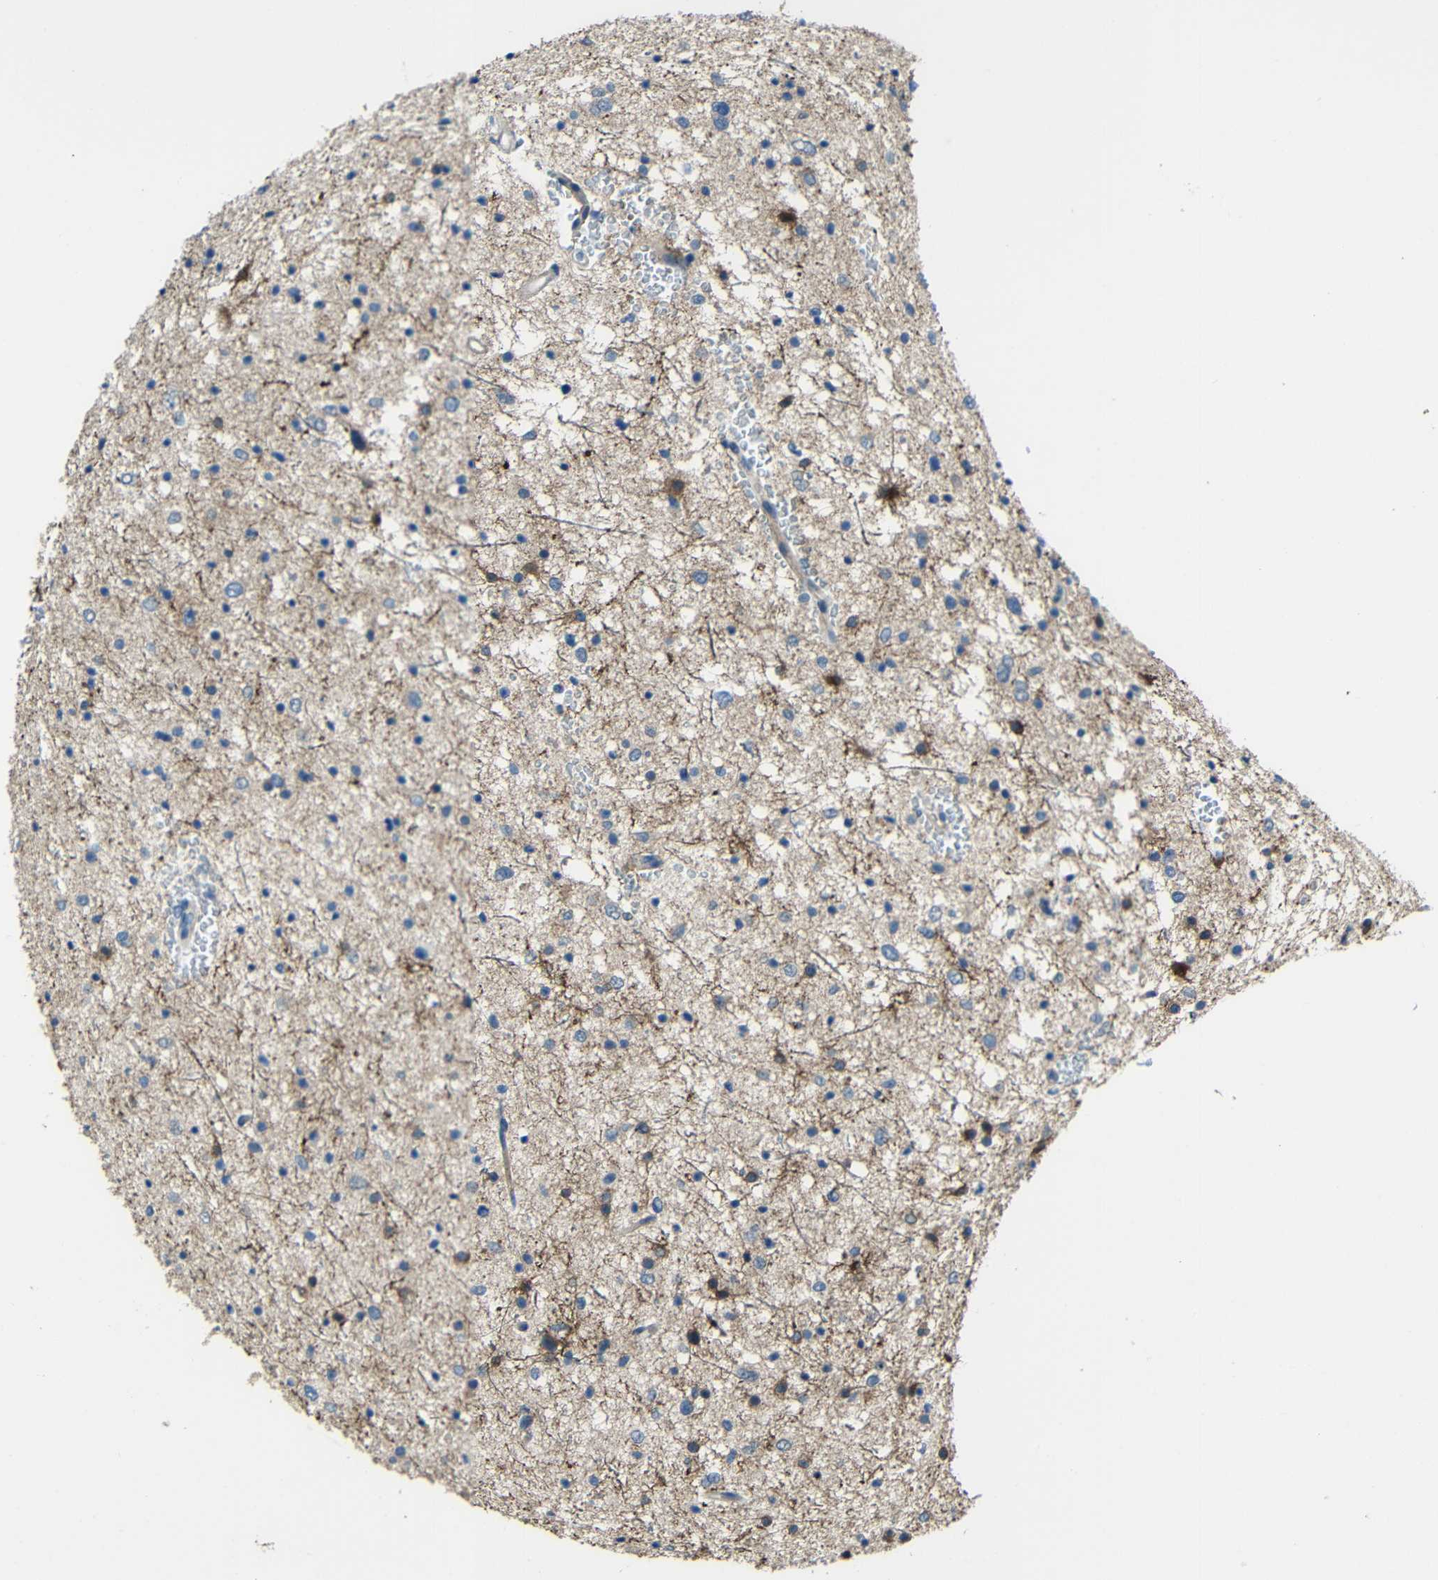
{"staining": {"intensity": "negative", "quantity": "none", "location": "none"}, "tissue": "glioma", "cell_type": "Tumor cells", "image_type": "cancer", "snomed": [{"axis": "morphology", "description": "Glioma, malignant, Low grade"}, {"axis": "topography", "description": "Brain"}], "caption": "Micrograph shows no protein positivity in tumor cells of malignant low-grade glioma tissue.", "gene": "DCLK1", "patient": {"sex": "female", "age": 37}}